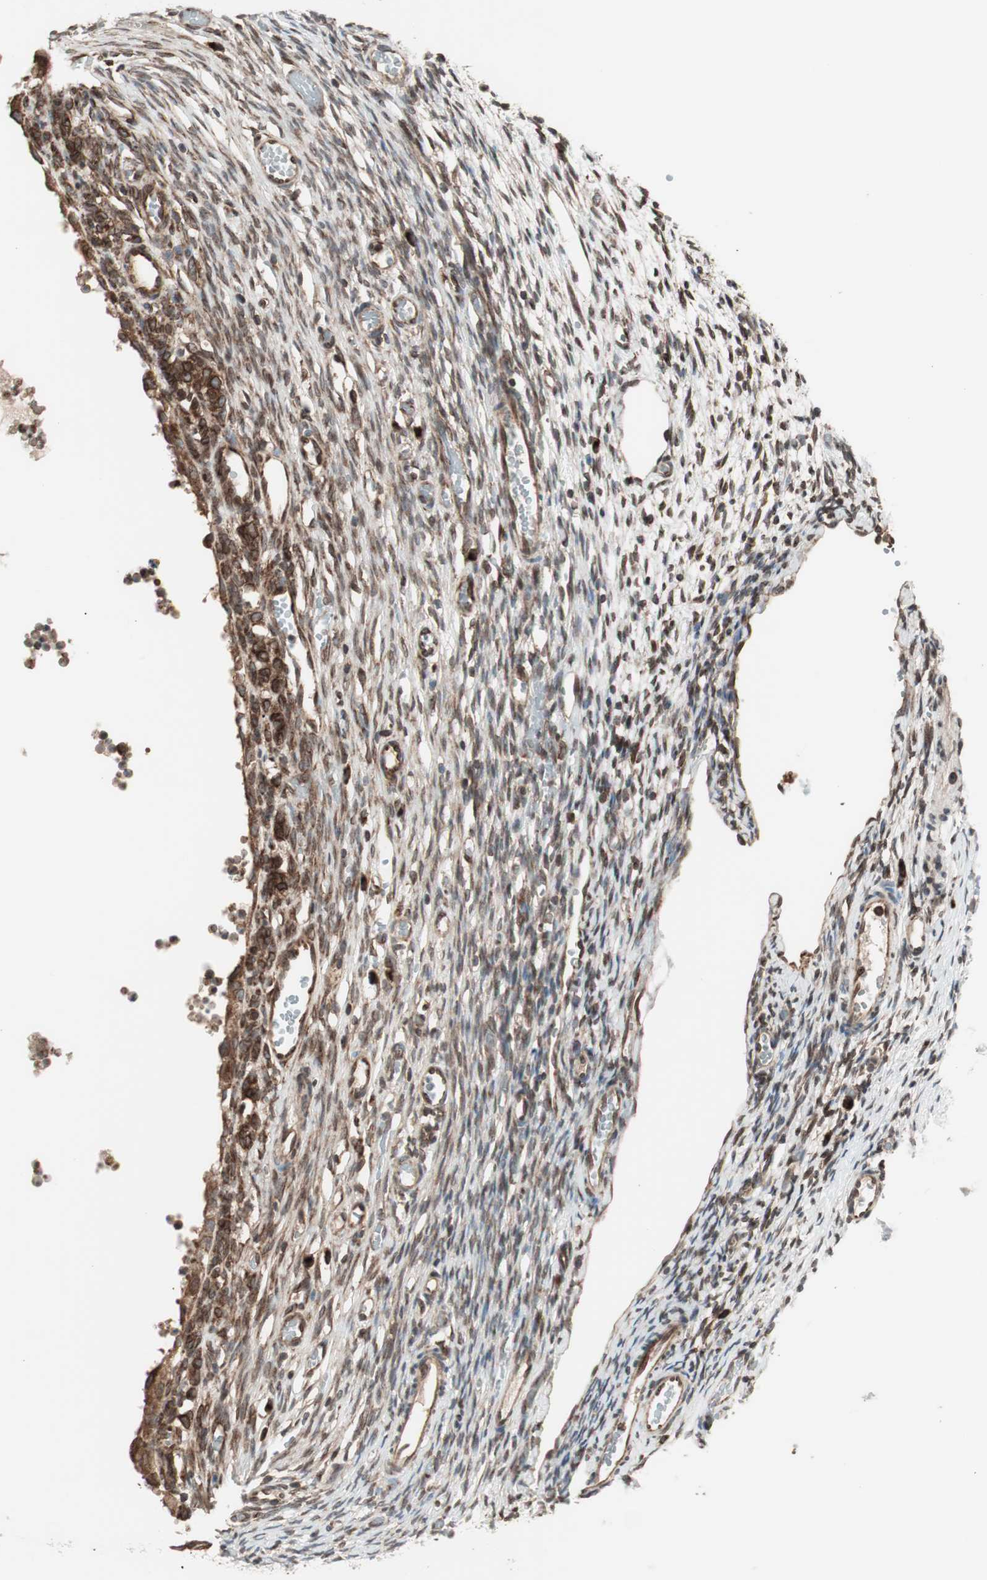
{"staining": {"intensity": "moderate", "quantity": ">75%", "location": "cytoplasmic/membranous,nuclear"}, "tissue": "ovary", "cell_type": "Ovarian stroma cells", "image_type": "normal", "snomed": [{"axis": "morphology", "description": "Normal tissue, NOS"}, {"axis": "topography", "description": "Ovary"}], "caption": "The photomicrograph exhibits immunohistochemical staining of normal ovary. There is moderate cytoplasmic/membranous,nuclear staining is appreciated in about >75% of ovarian stroma cells.", "gene": "NUP62", "patient": {"sex": "female", "age": 35}}